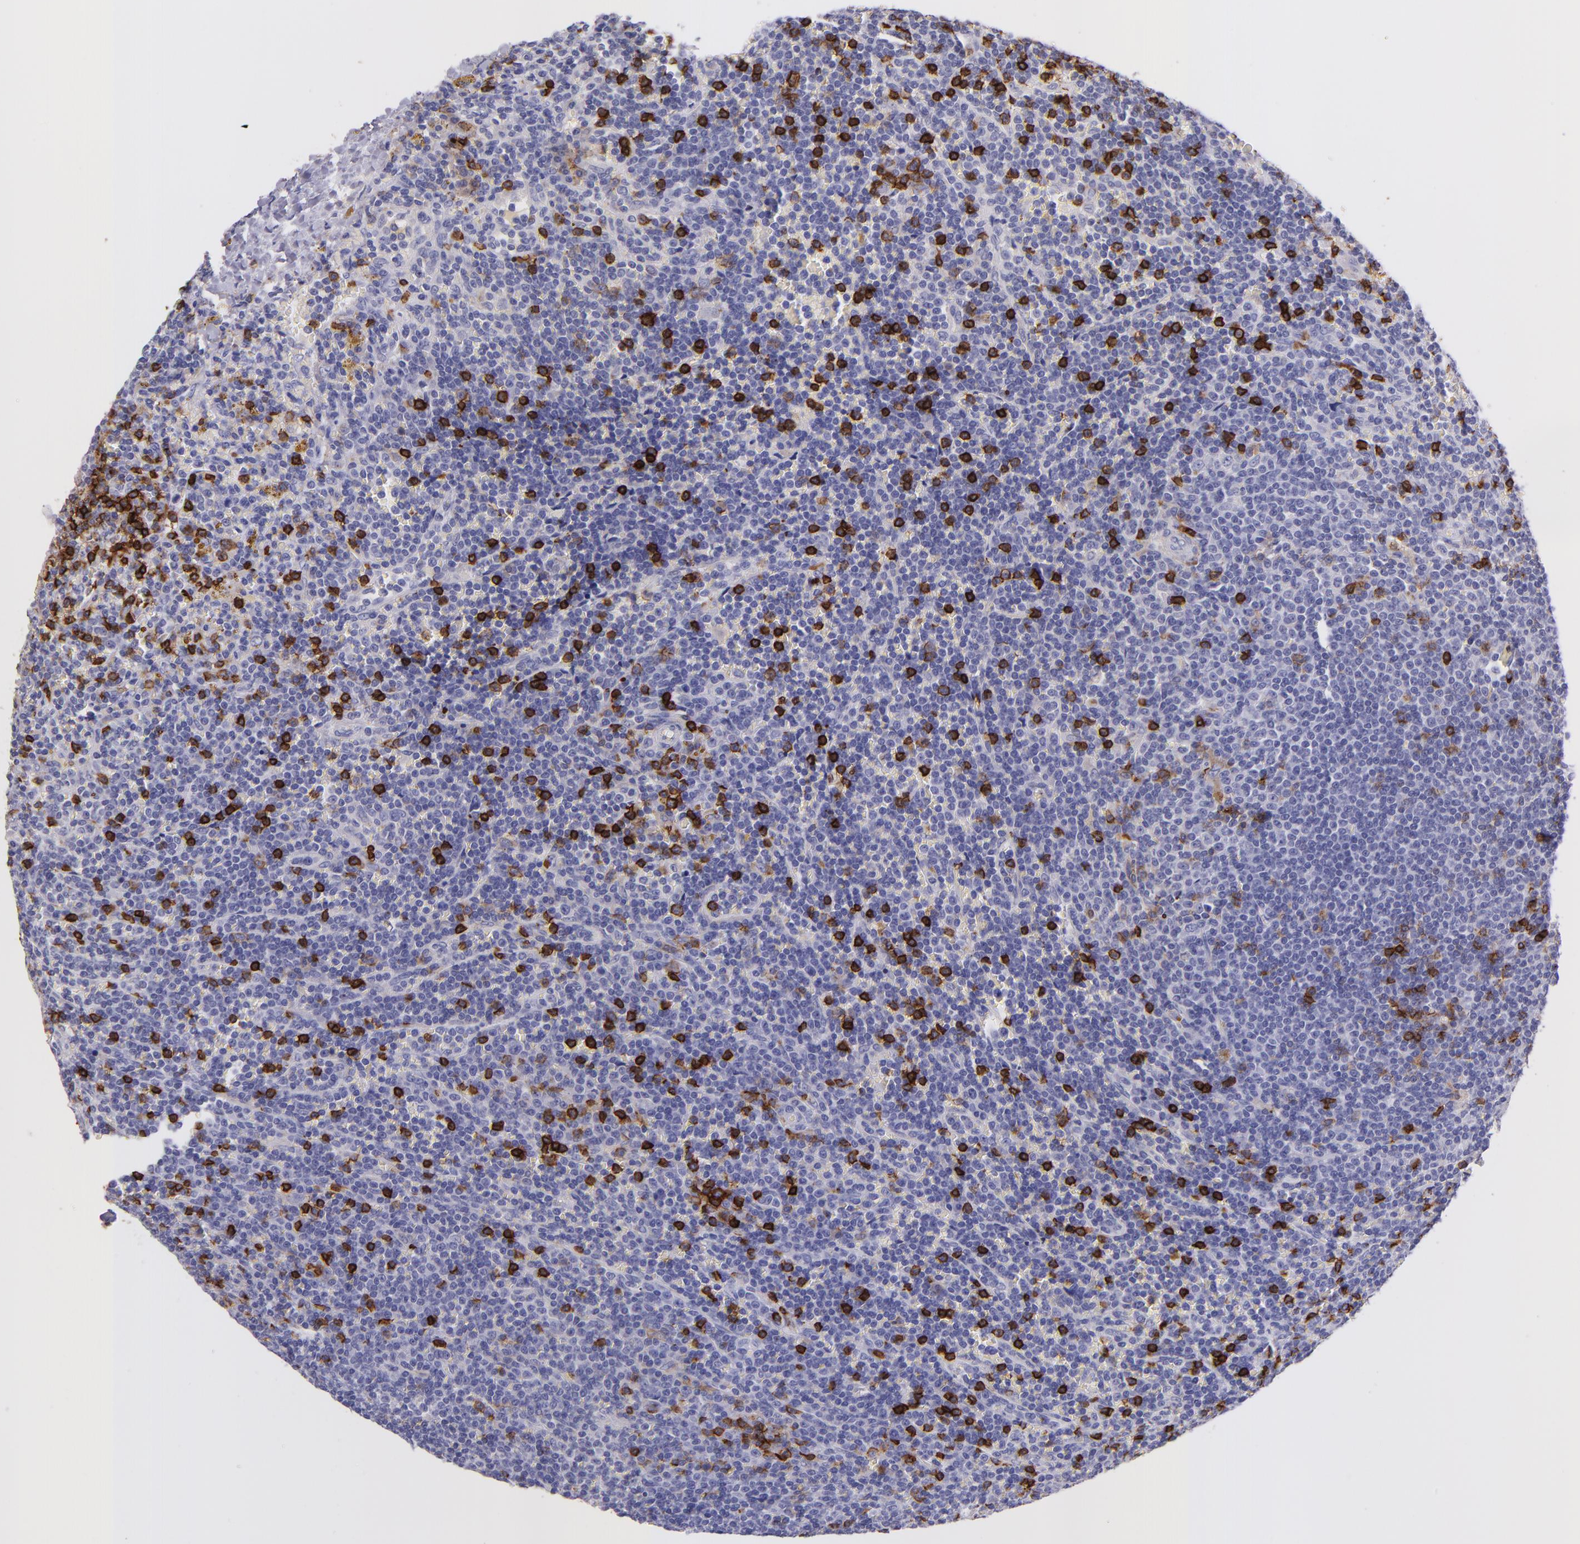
{"staining": {"intensity": "negative", "quantity": "none", "location": "none"}, "tissue": "lymphoma", "cell_type": "Tumor cells", "image_type": "cancer", "snomed": [{"axis": "morphology", "description": "Malignant lymphoma, non-Hodgkin's type, Low grade"}, {"axis": "topography", "description": "Spleen"}], "caption": "Micrograph shows no protein expression in tumor cells of lymphoma tissue. (DAB immunohistochemistry (IHC) with hematoxylin counter stain).", "gene": "SPN", "patient": {"sex": "male", "age": 80}}